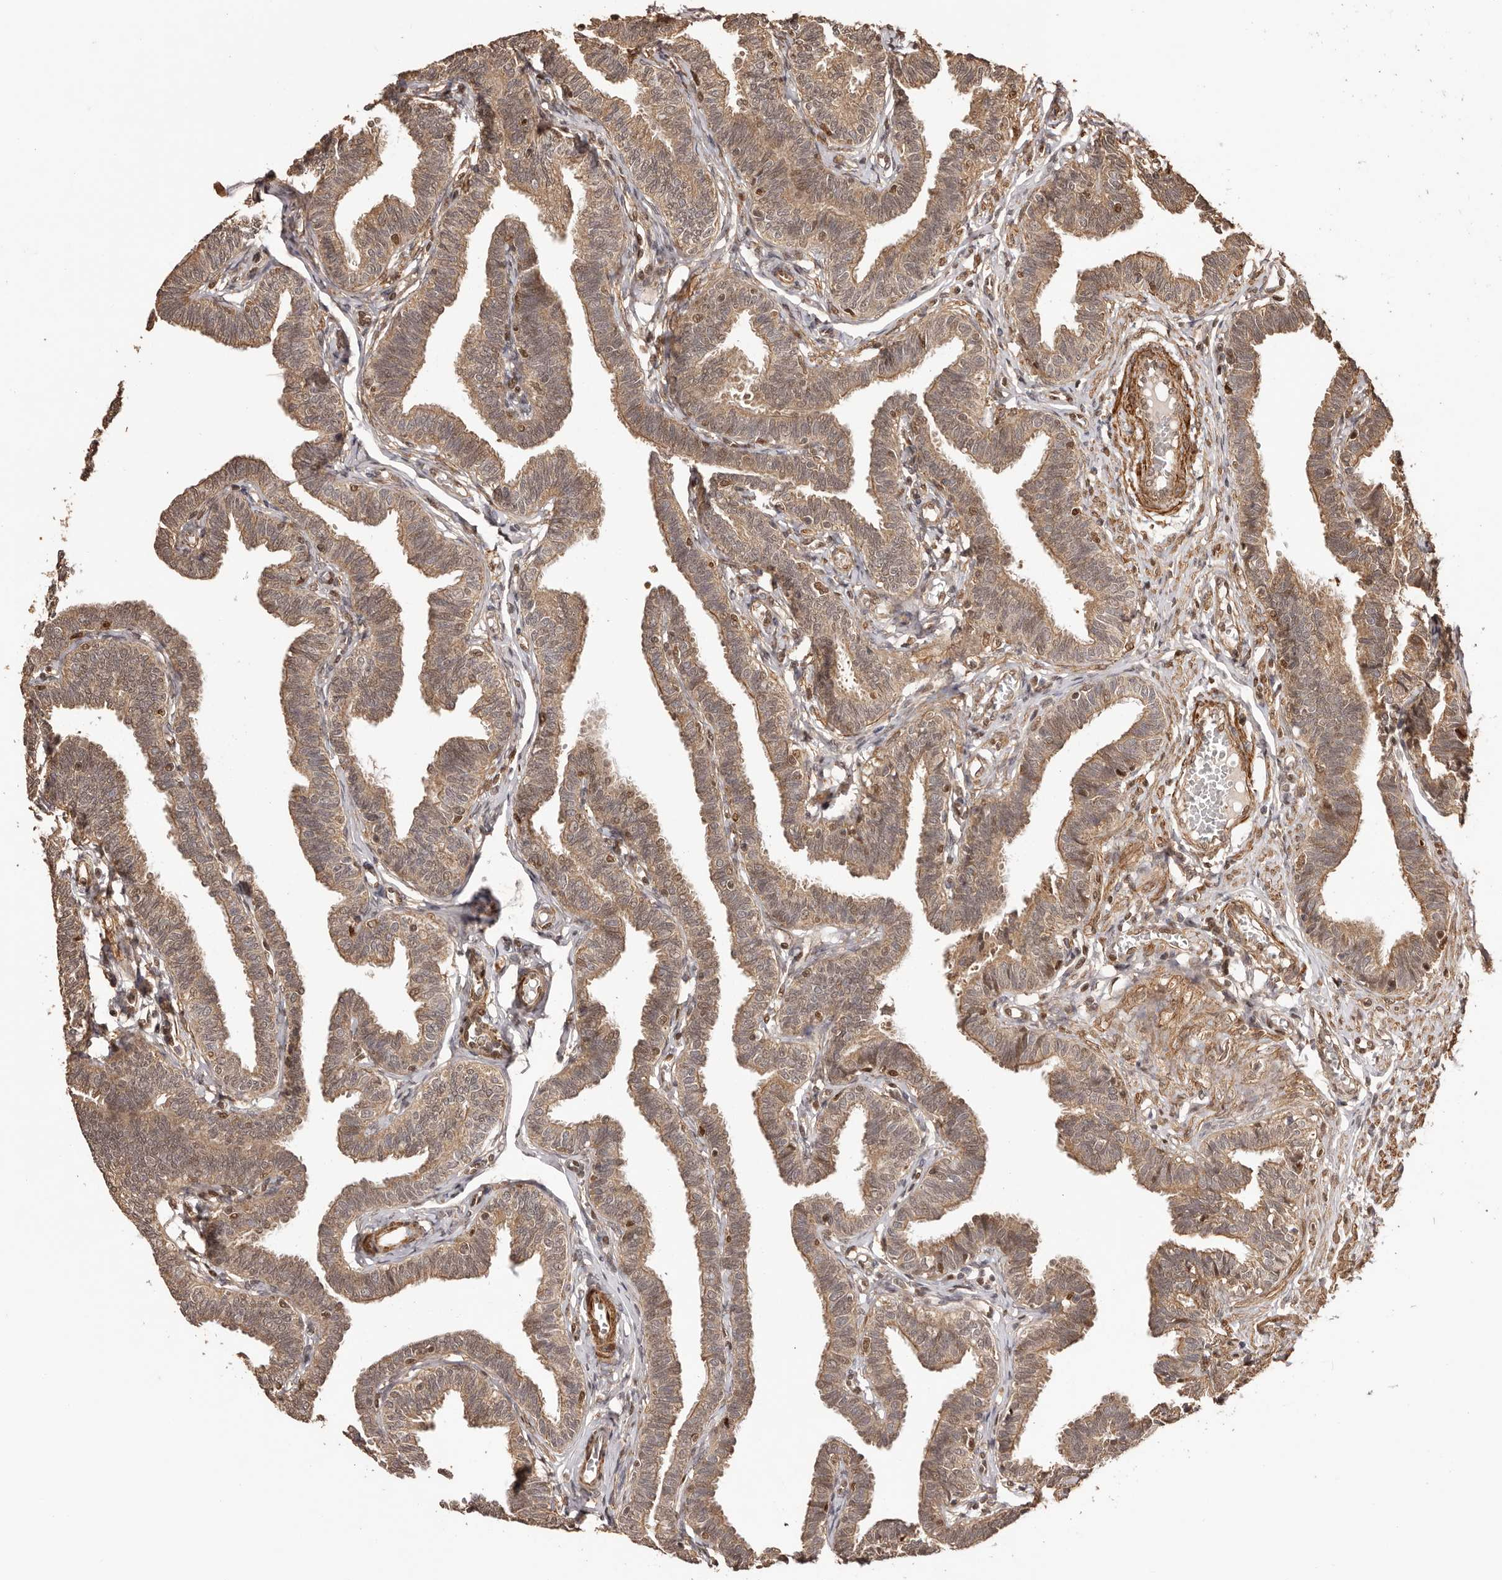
{"staining": {"intensity": "moderate", "quantity": ">75%", "location": "cytoplasmic/membranous,nuclear"}, "tissue": "fallopian tube", "cell_type": "Glandular cells", "image_type": "normal", "snomed": [{"axis": "morphology", "description": "Normal tissue, NOS"}, {"axis": "topography", "description": "Fallopian tube"}, {"axis": "topography", "description": "Ovary"}], "caption": "Immunohistochemistry of unremarkable human fallopian tube exhibits medium levels of moderate cytoplasmic/membranous,nuclear staining in approximately >75% of glandular cells. Using DAB (brown) and hematoxylin (blue) stains, captured at high magnification using brightfield microscopy.", "gene": "UBR2", "patient": {"sex": "female", "age": 23}}